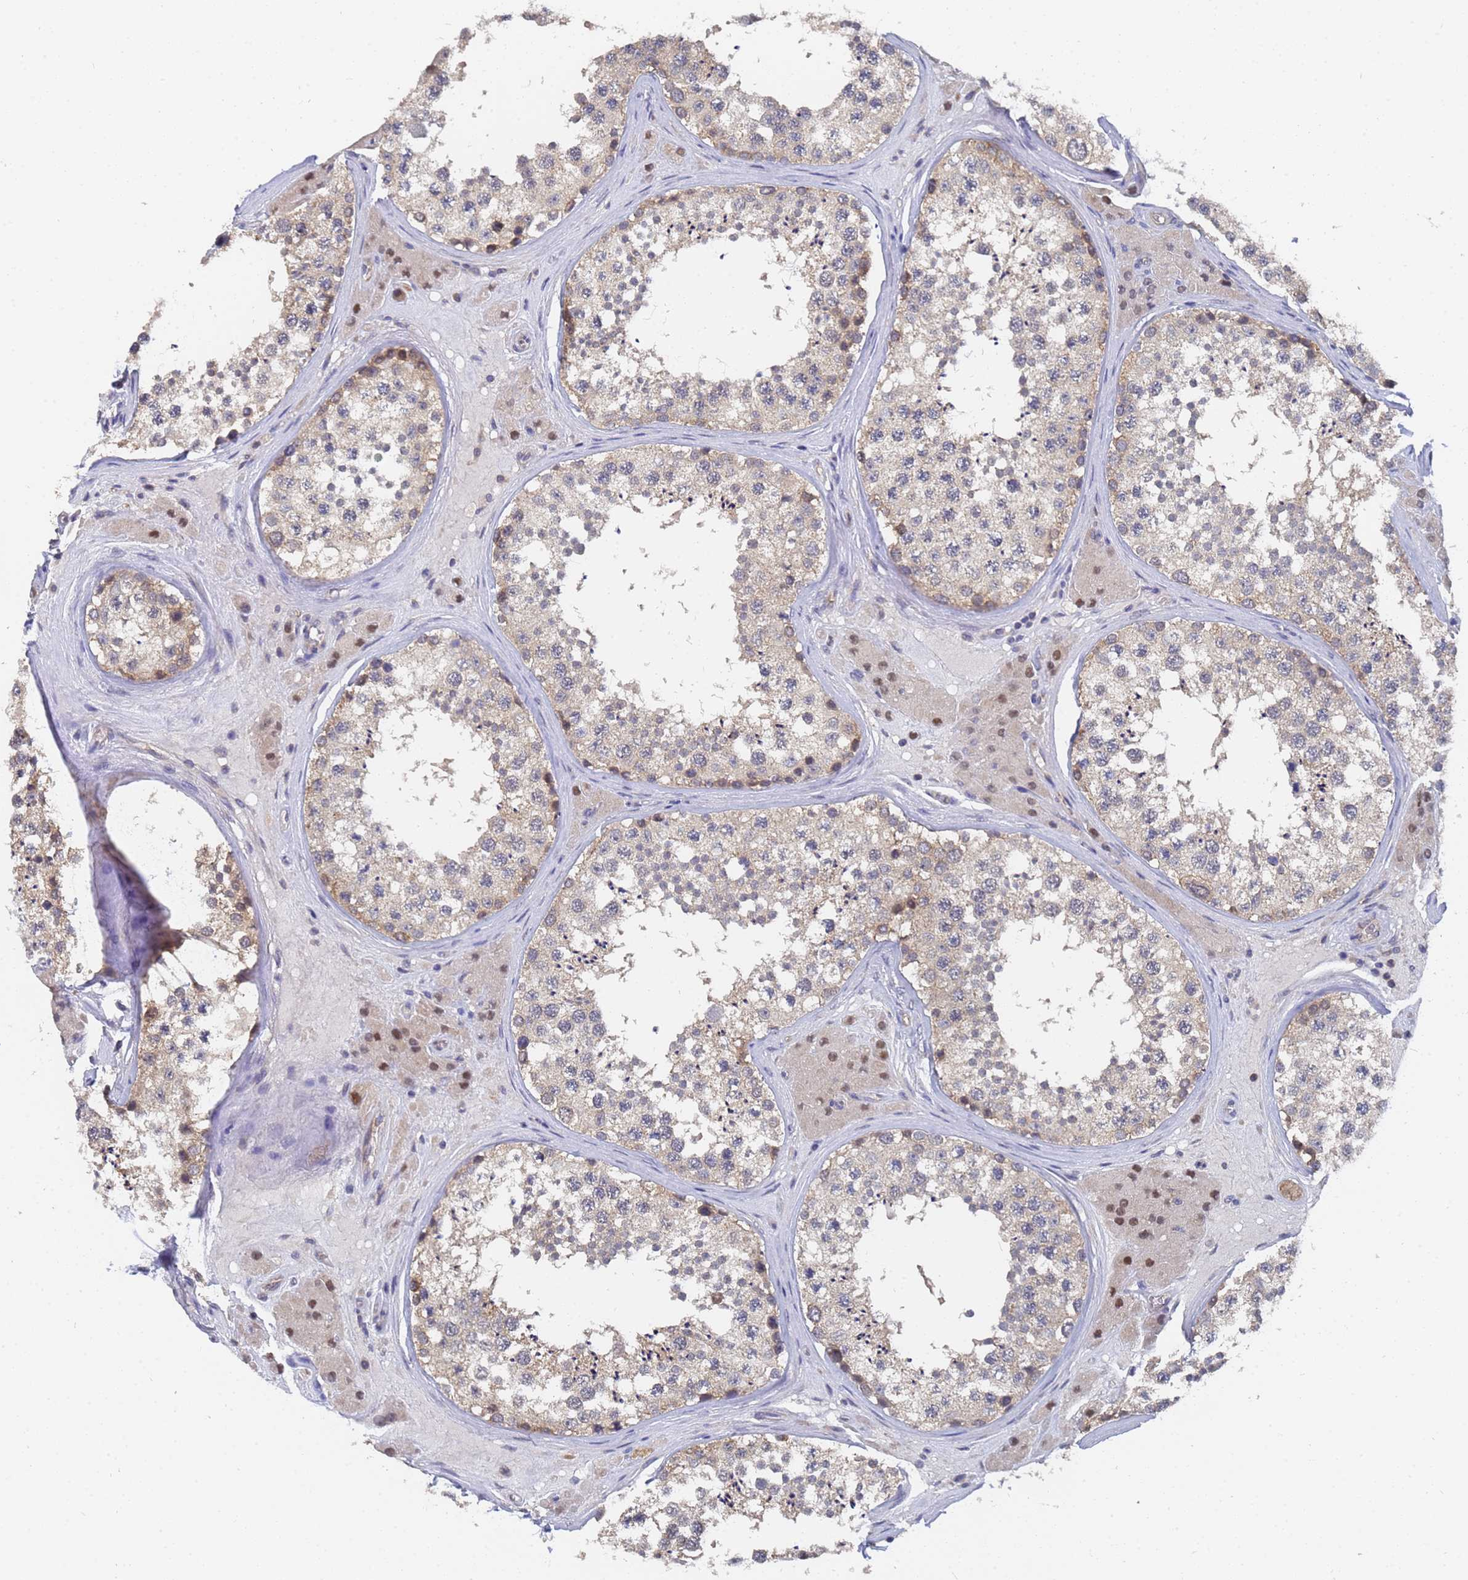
{"staining": {"intensity": "moderate", "quantity": "<25%", "location": "cytoplasmic/membranous,nuclear"}, "tissue": "testis", "cell_type": "Cells in seminiferous ducts", "image_type": "normal", "snomed": [{"axis": "morphology", "description": "Normal tissue, NOS"}, {"axis": "topography", "description": "Testis"}], "caption": "A brown stain highlights moderate cytoplasmic/membranous,nuclear staining of a protein in cells in seminiferous ducts of unremarkable testis.", "gene": "ALS2CL", "patient": {"sex": "male", "age": 46}}